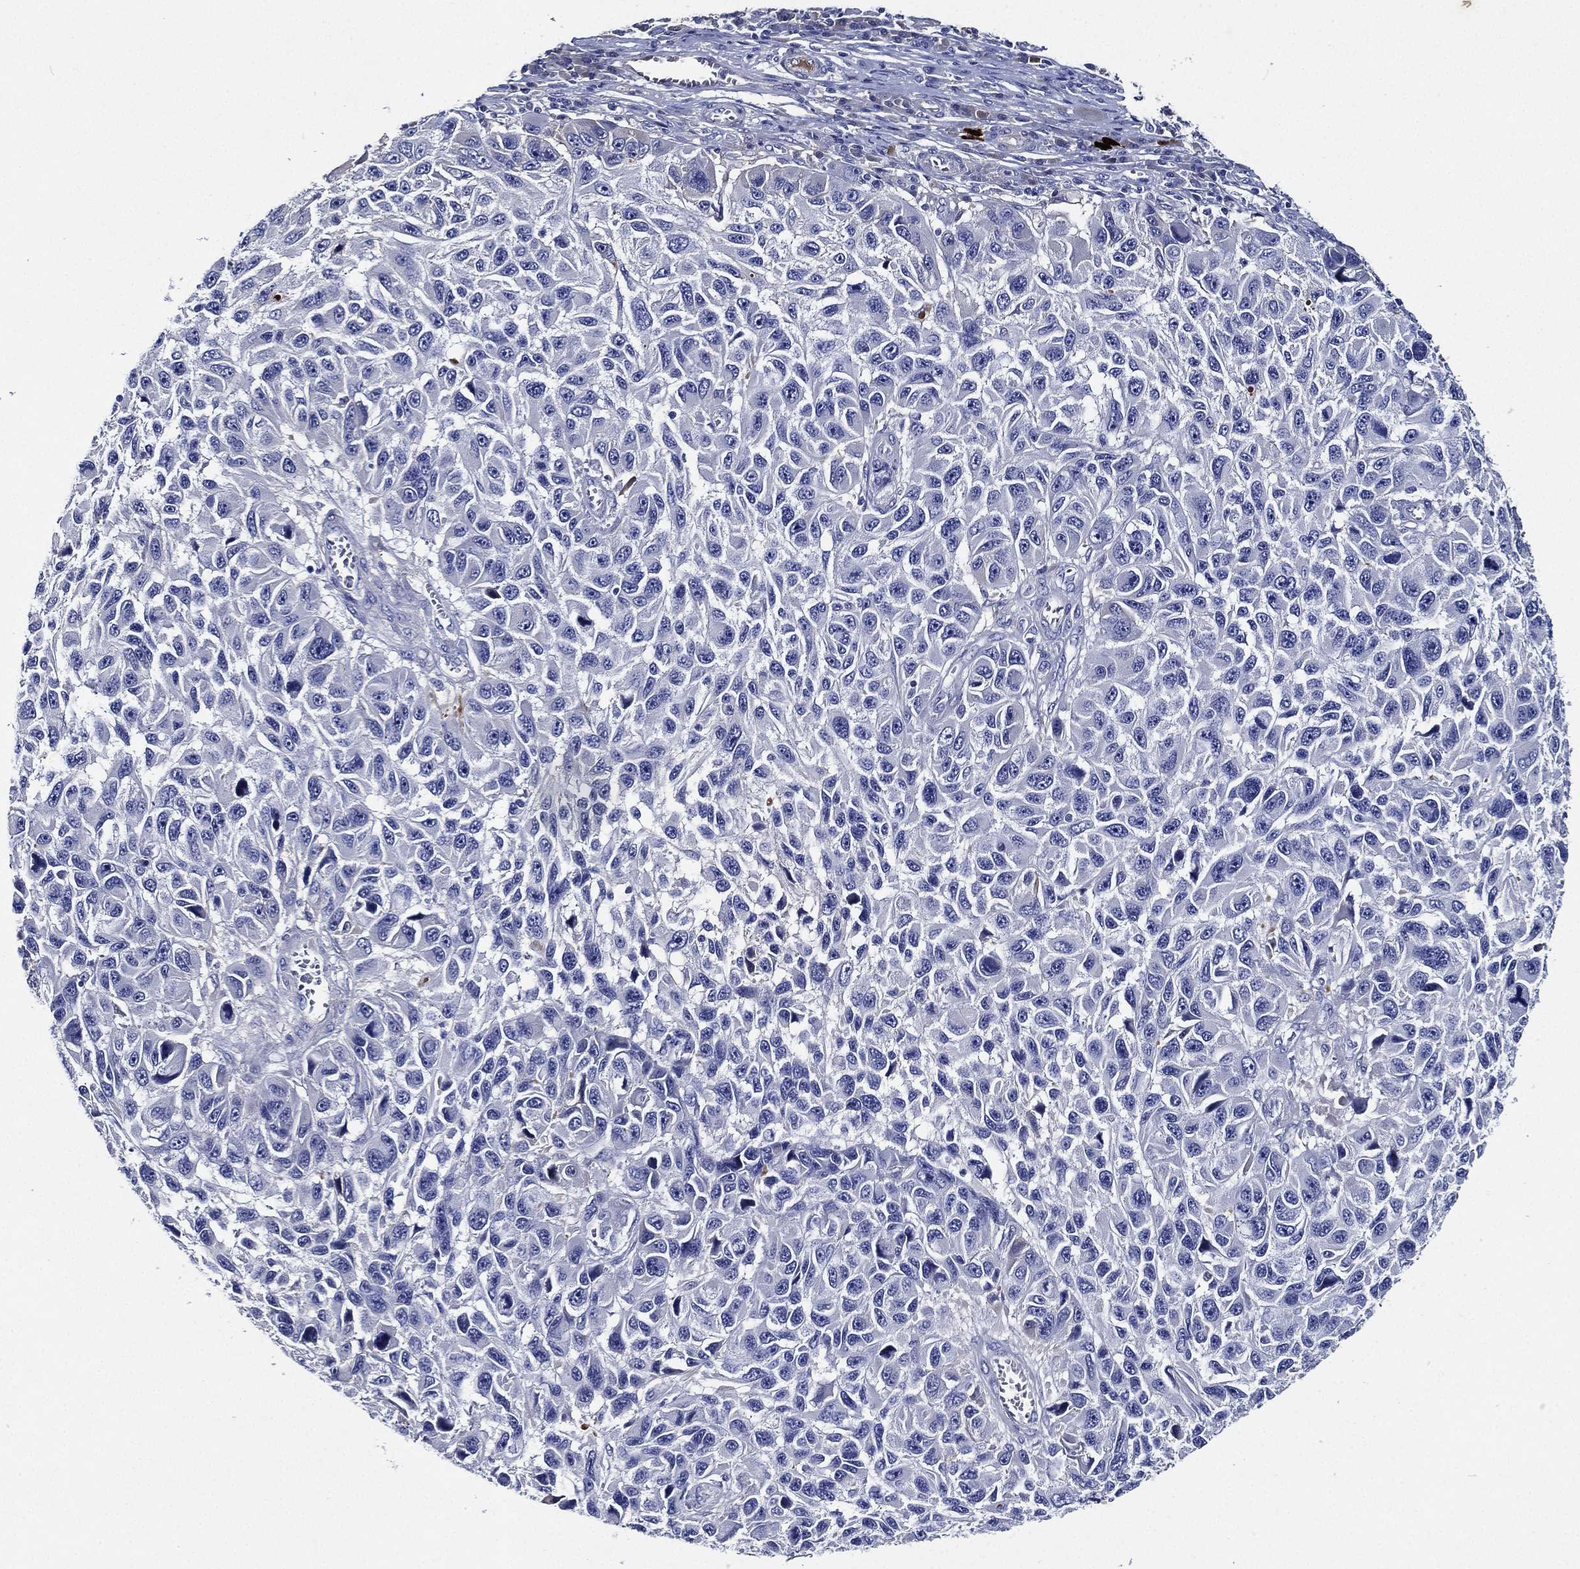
{"staining": {"intensity": "negative", "quantity": "none", "location": "none"}, "tissue": "melanoma", "cell_type": "Tumor cells", "image_type": "cancer", "snomed": [{"axis": "morphology", "description": "Malignant melanoma, NOS"}, {"axis": "topography", "description": "Skin"}], "caption": "This is a image of immunohistochemistry staining of melanoma, which shows no staining in tumor cells.", "gene": "TMPRSS11D", "patient": {"sex": "male", "age": 53}}